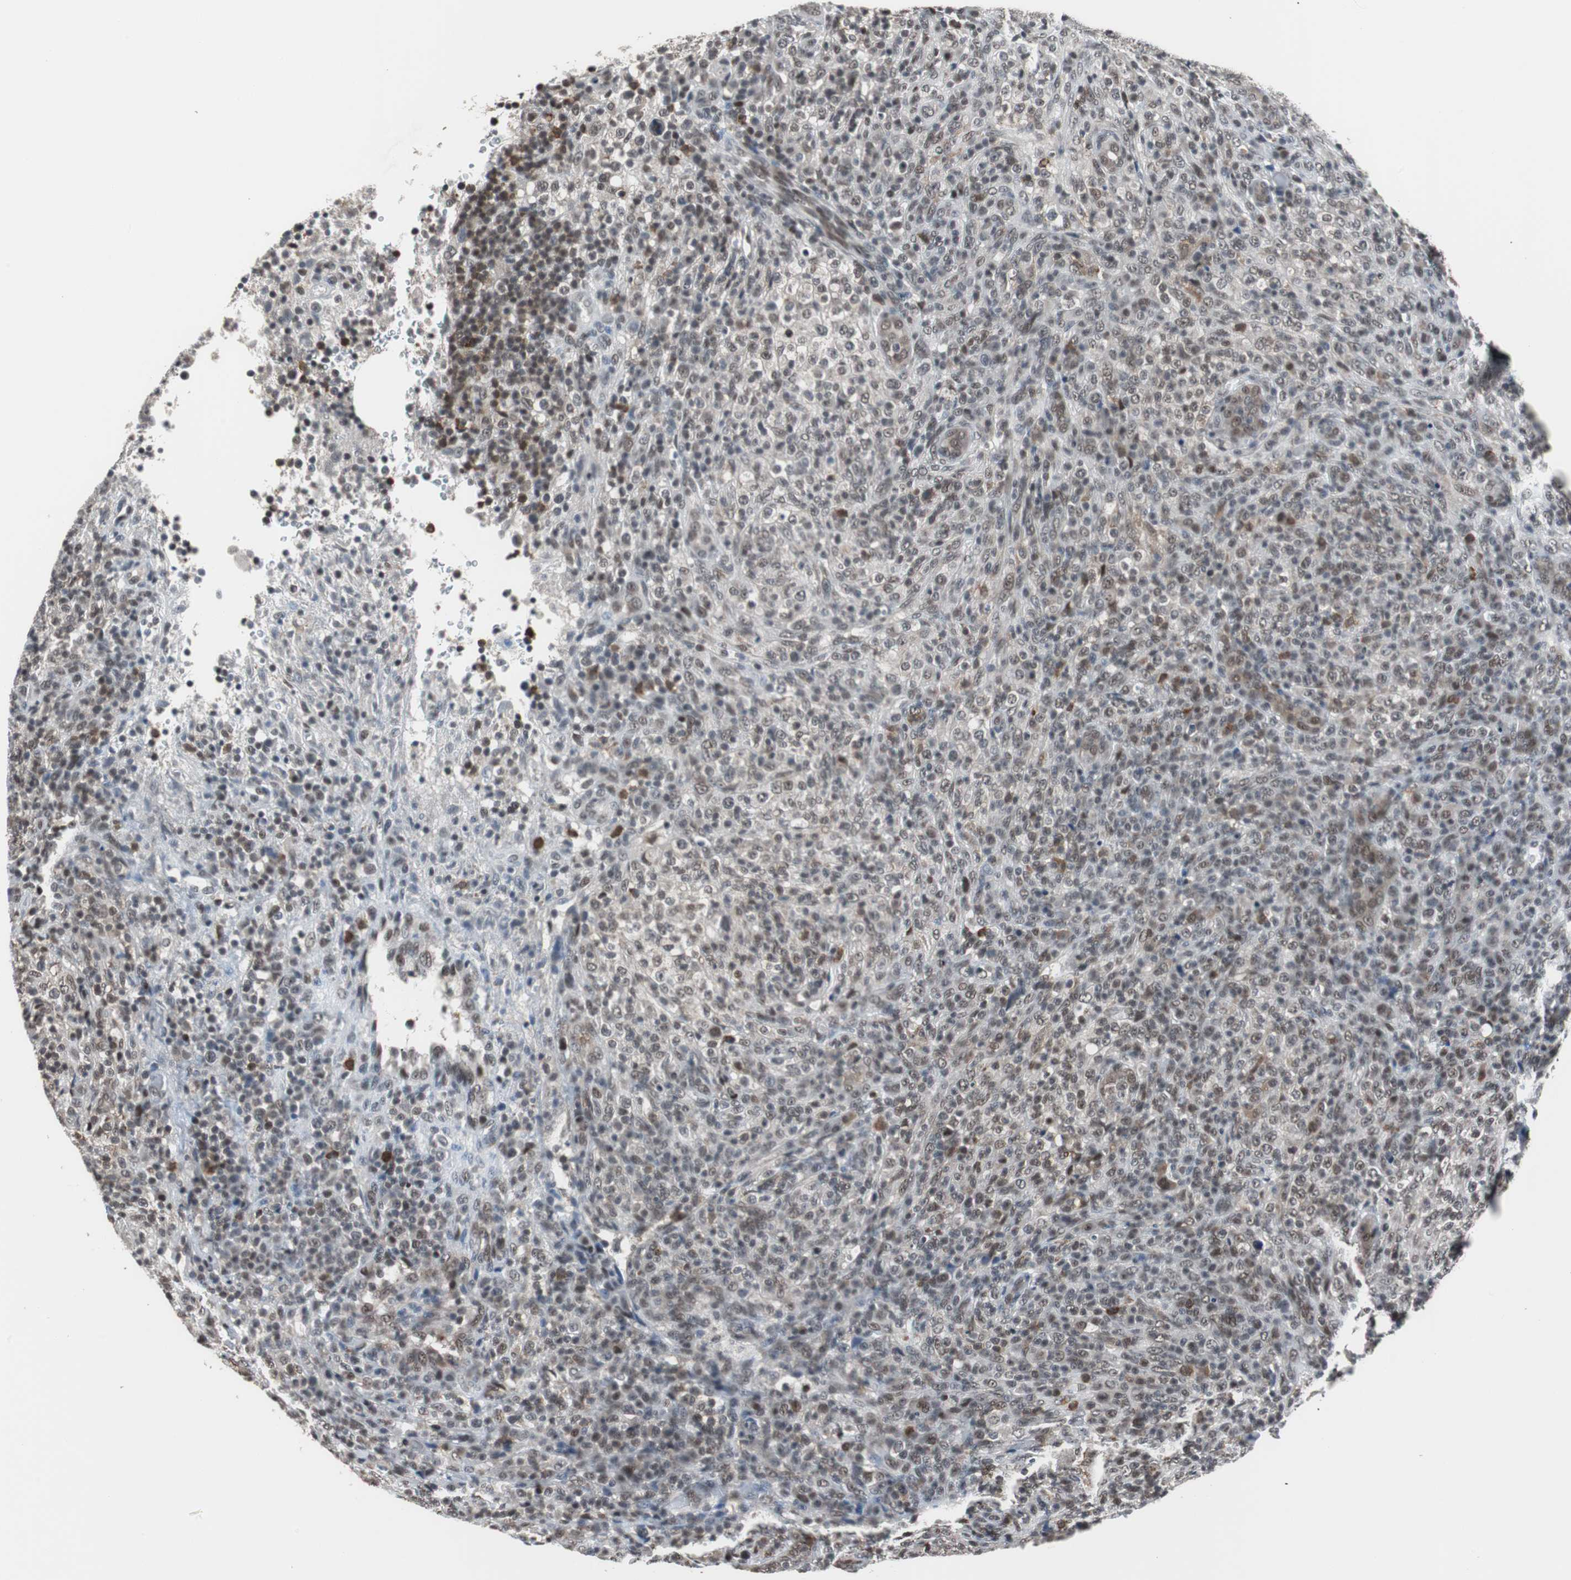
{"staining": {"intensity": "moderate", "quantity": "25%-75%", "location": "cytoplasmic/membranous,nuclear"}, "tissue": "lymphoma", "cell_type": "Tumor cells", "image_type": "cancer", "snomed": [{"axis": "morphology", "description": "Malignant lymphoma, non-Hodgkin's type, High grade"}, {"axis": "topography", "description": "Lymph node"}], "caption": "High-grade malignant lymphoma, non-Hodgkin's type stained with DAB immunohistochemistry (IHC) displays medium levels of moderate cytoplasmic/membranous and nuclear staining in approximately 25%-75% of tumor cells. The protein of interest is stained brown, and the nuclei are stained in blue (DAB IHC with brightfield microscopy, high magnification).", "gene": "TAF7", "patient": {"sex": "female", "age": 76}}